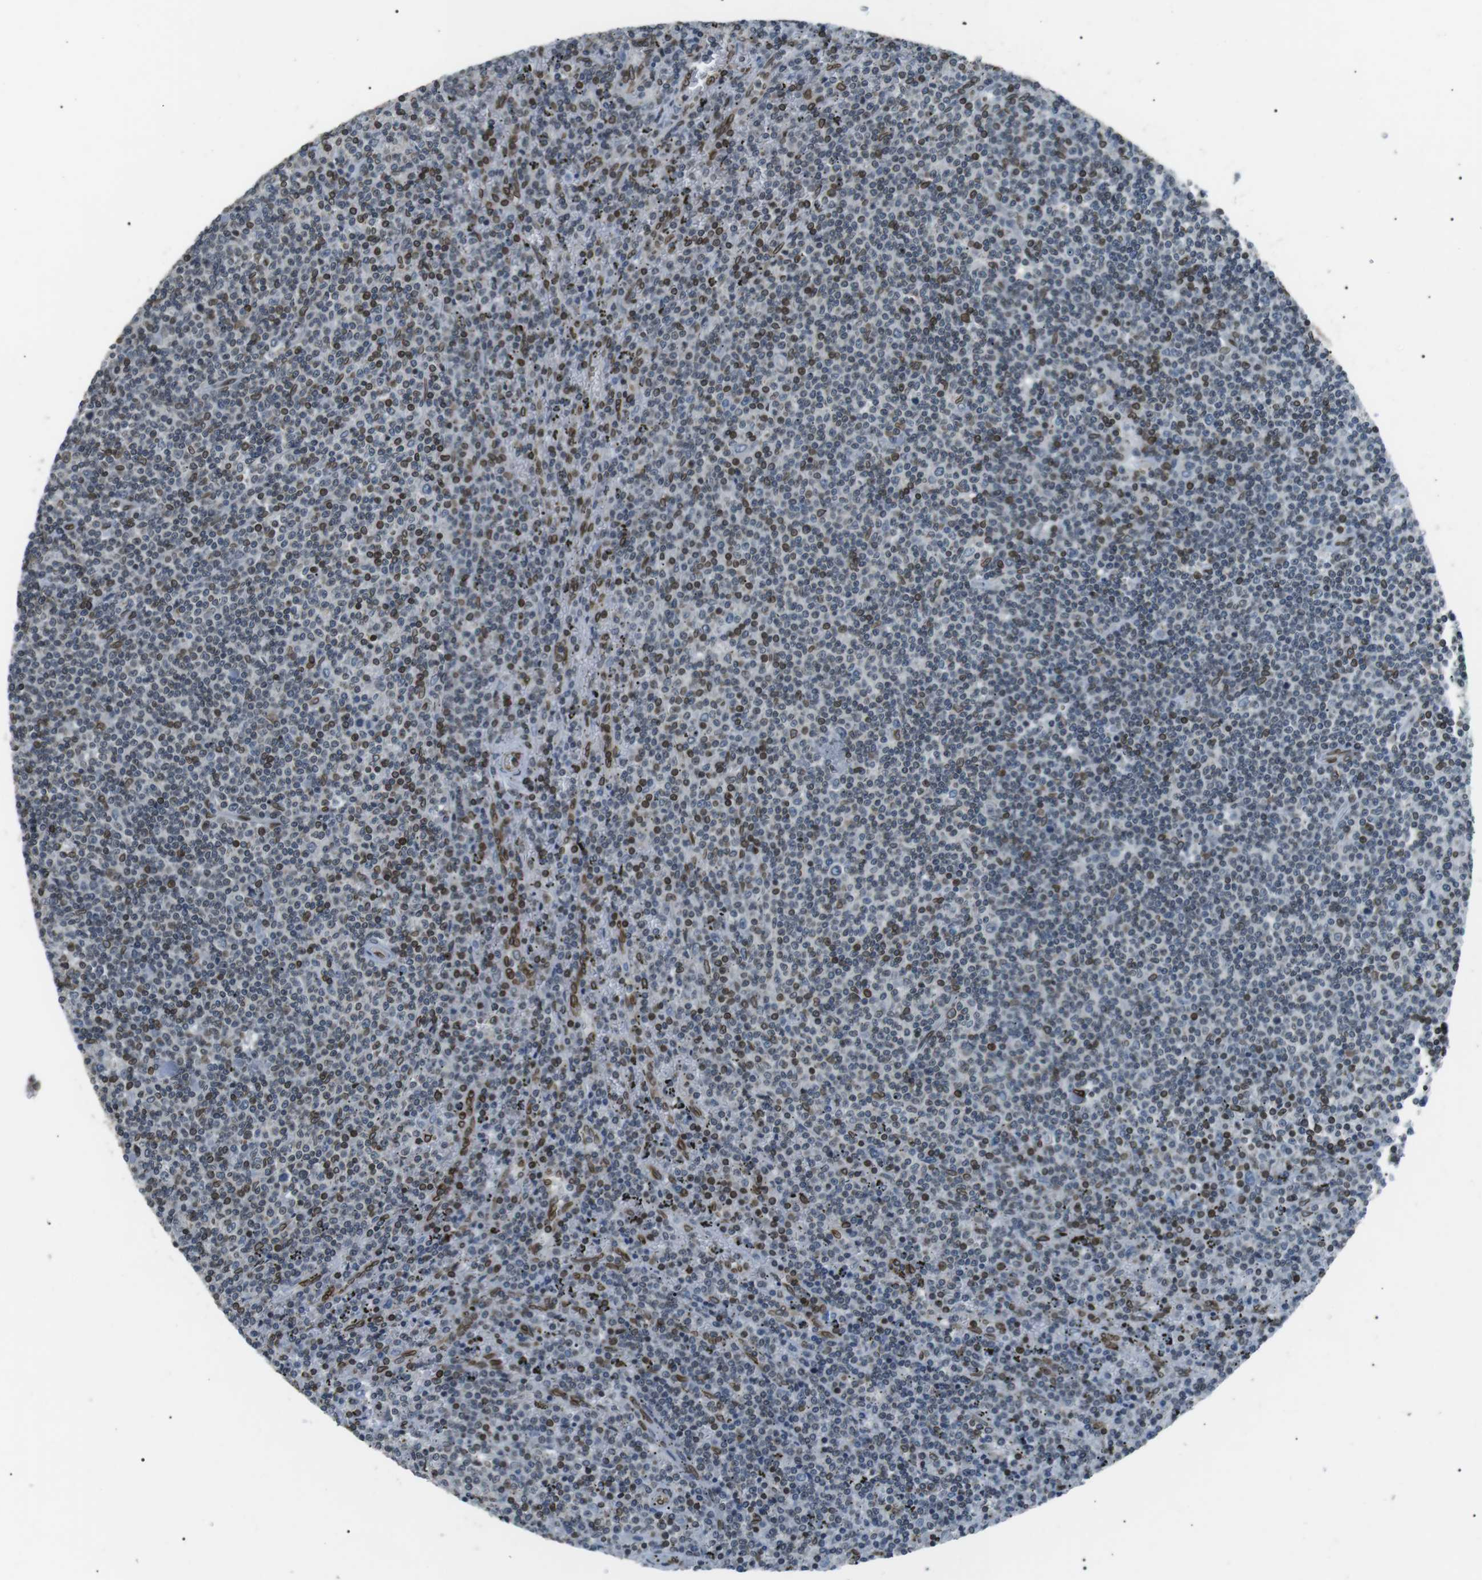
{"staining": {"intensity": "moderate", "quantity": "25%-75%", "location": "cytoplasmic/membranous,nuclear"}, "tissue": "lymphoma", "cell_type": "Tumor cells", "image_type": "cancer", "snomed": [{"axis": "morphology", "description": "Malignant lymphoma, non-Hodgkin's type, Low grade"}, {"axis": "topography", "description": "Spleen"}], "caption": "The micrograph reveals a brown stain indicating the presence of a protein in the cytoplasmic/membranous and nuclear of tumor cells in low-grade malignant lymphoma, non-Hodgkin's type.", "gene": "TMX4", "patient": {"sex": "female", "age": 50}}